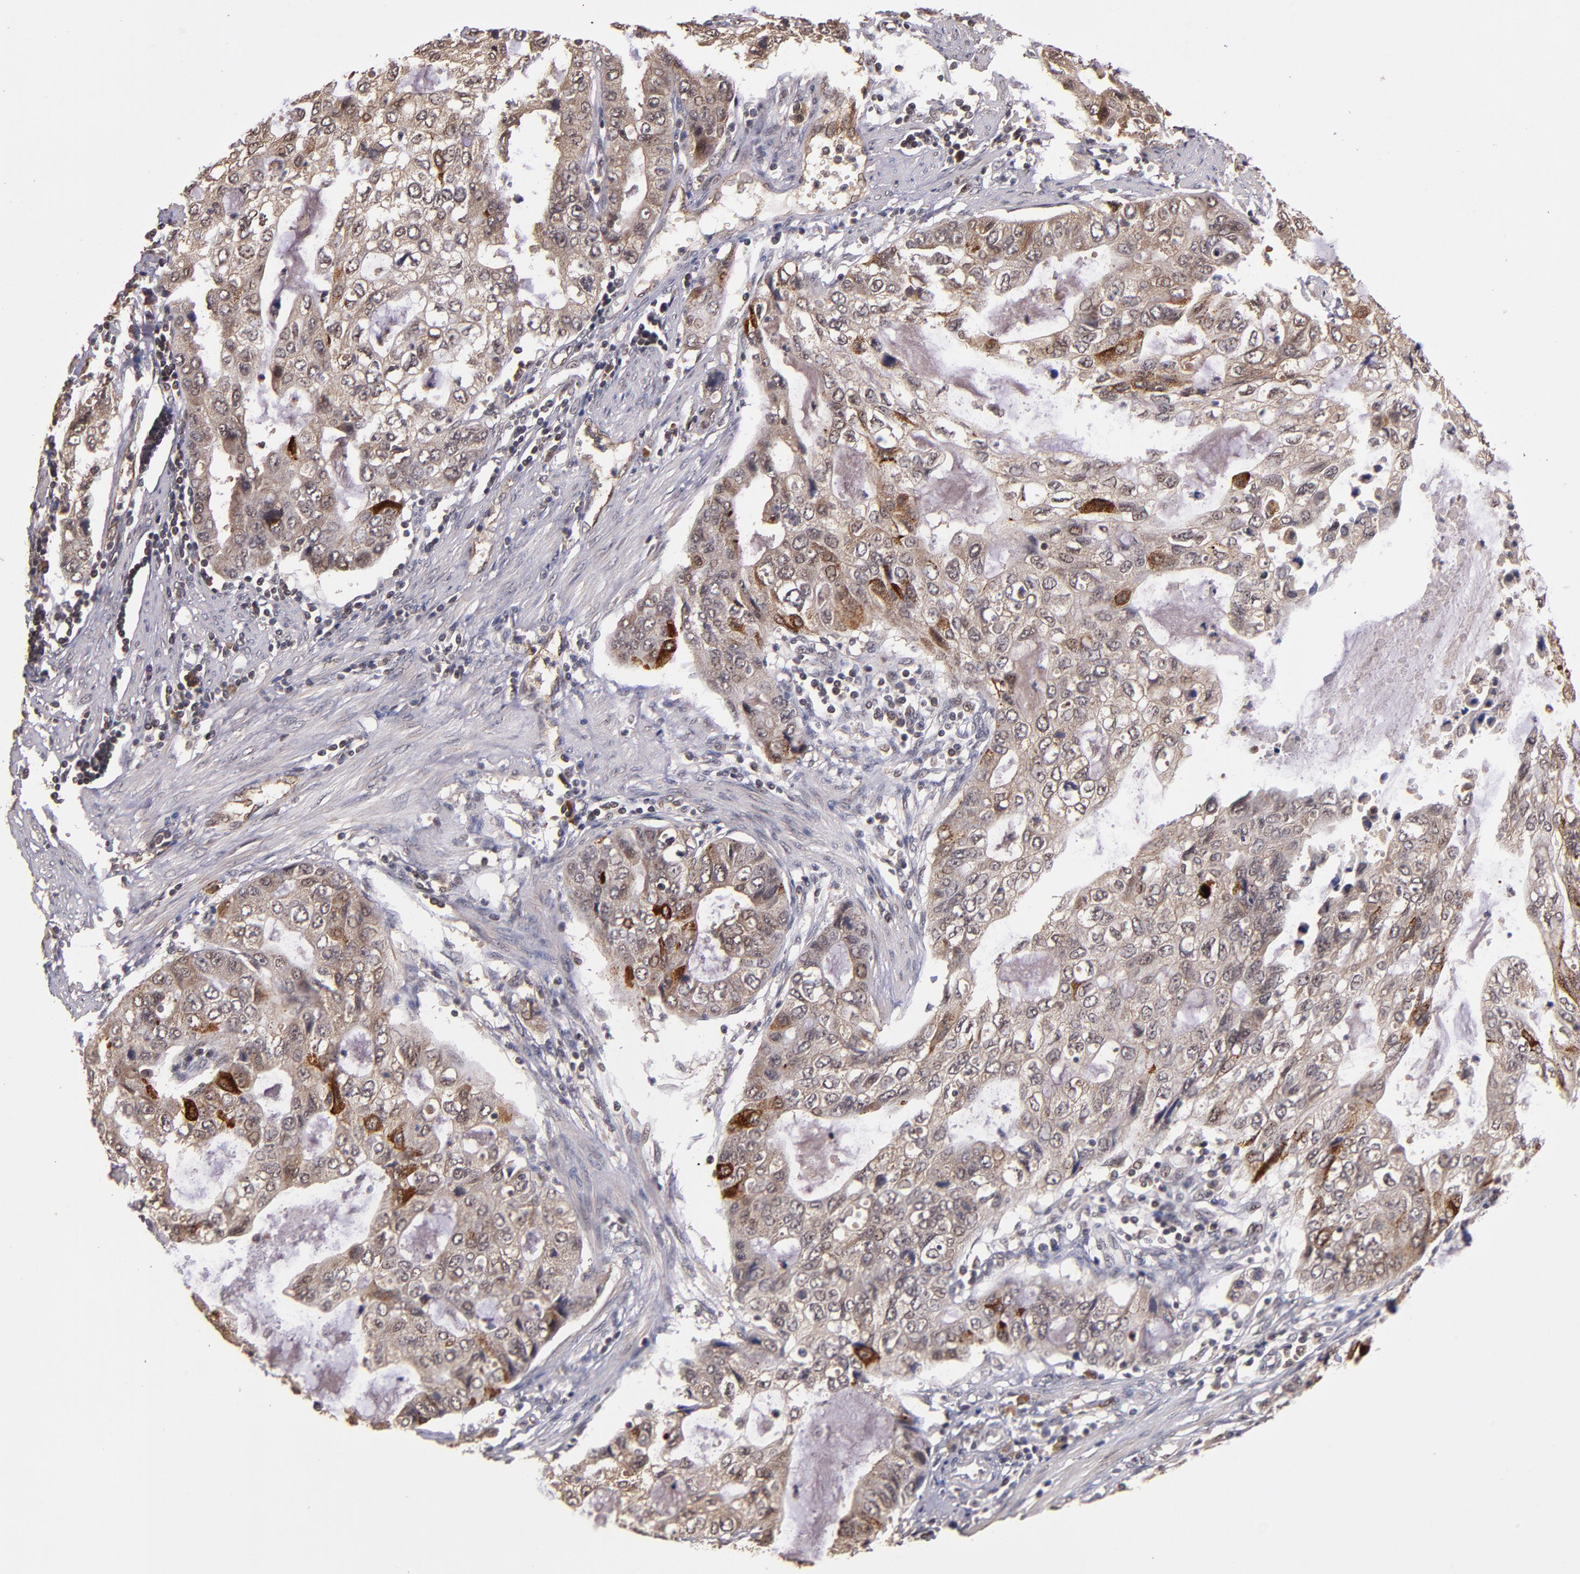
{"staining": {"intensity": "moderate", "quantity": ">75%", "location": "cytoplasmic/membranous"}, "tissue": "stomach cancer", "cell_type": "Tumor cells", "image_type": "cancer", "snomed": [{"axis": "morphology", "description": "Adenocarcinoma, NOS"}, {"axis": "topography", "description": "Stomach, upper"}], "caption": "Human adenocarcinoma (stomach) stained for a protein (brown) reveals moderate cytoplasmic/membranous positive positivity in approximately >75% of tumor cells.", "gene": "RIOK3", "patient": {"sex": "female", "age": 52}}